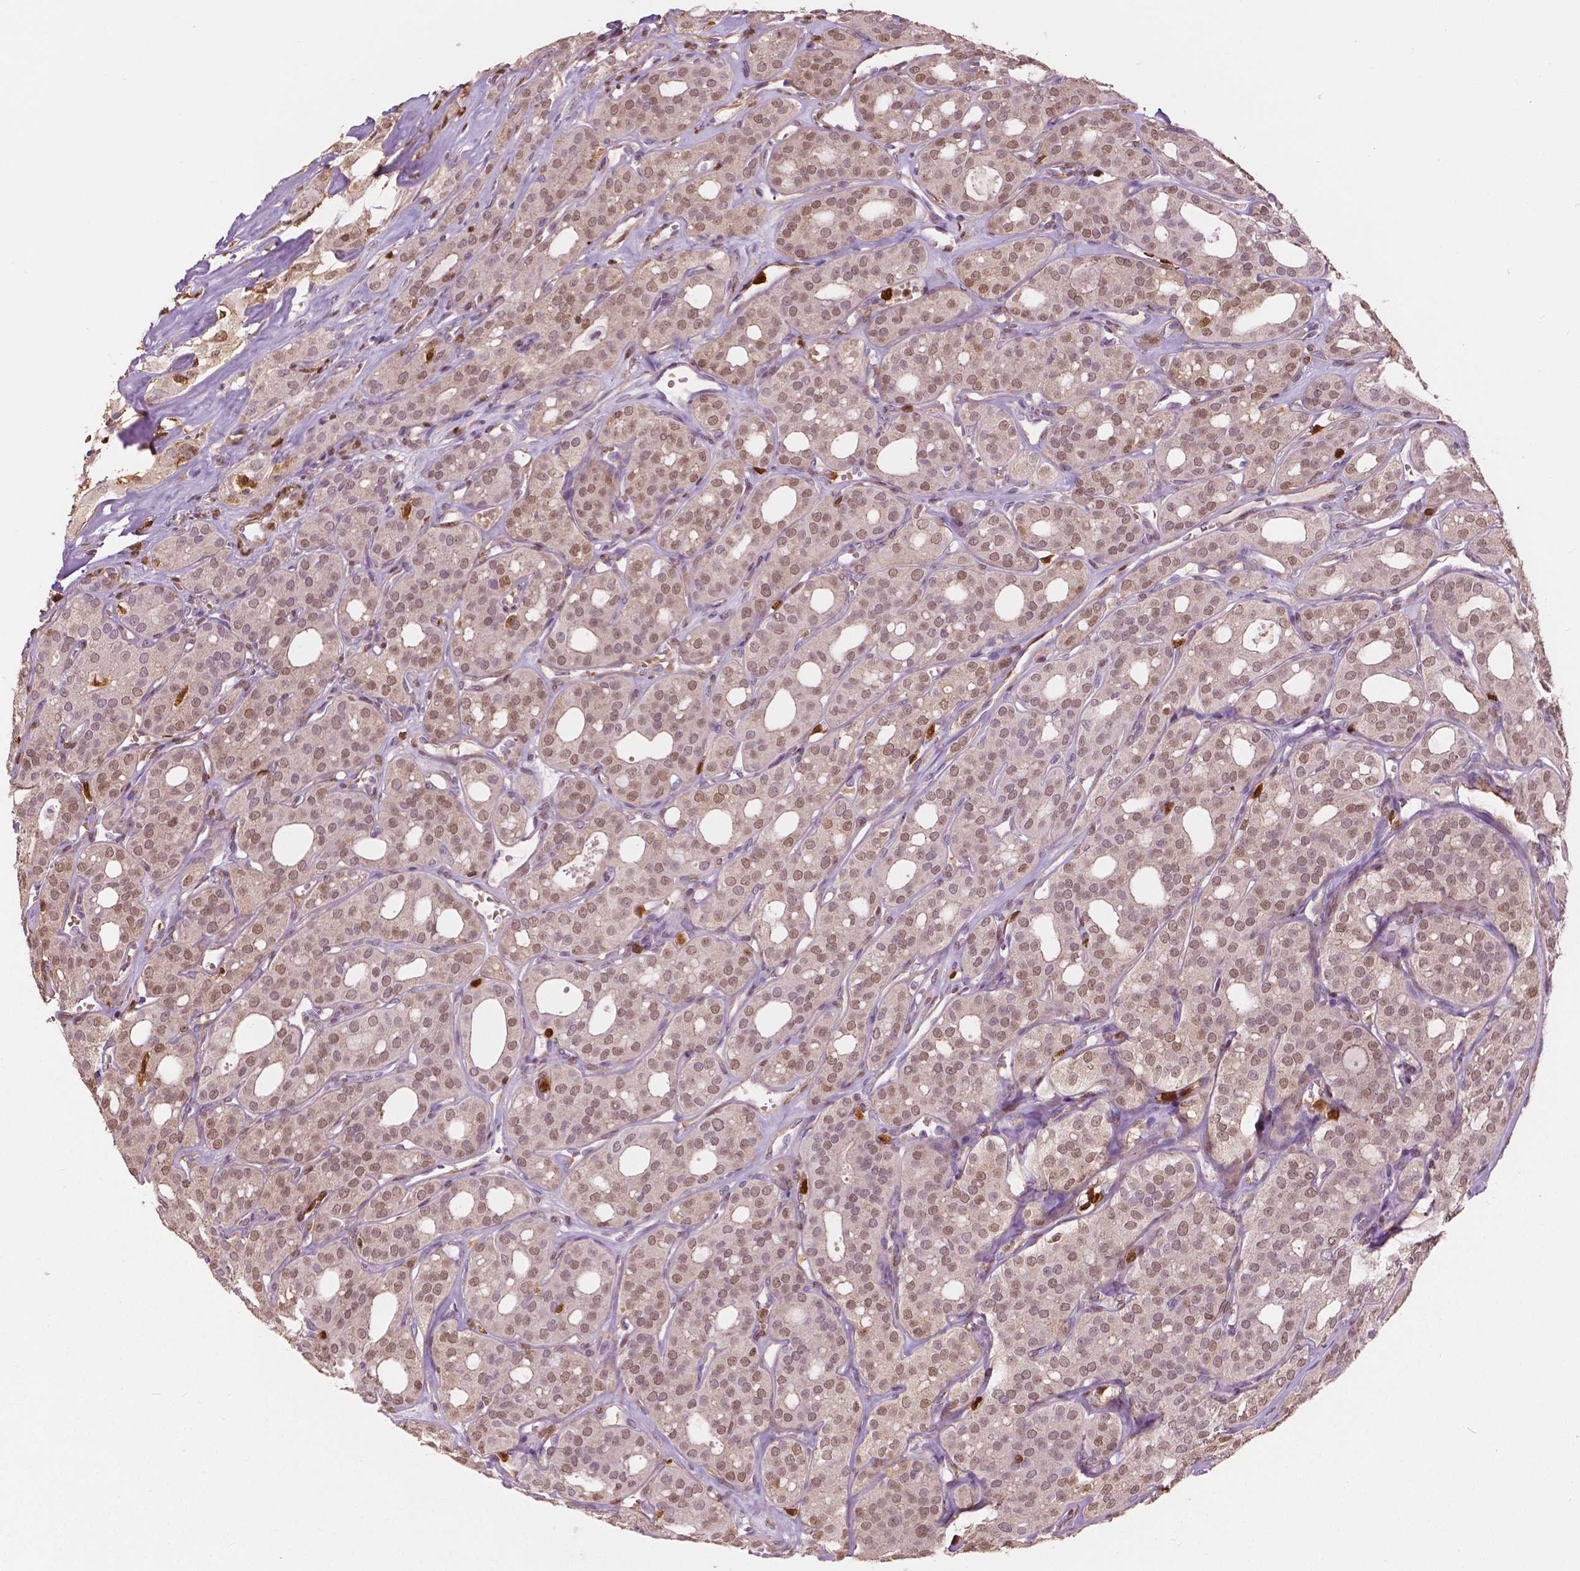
{"staining": {"intensity": "moderate", "quantity": ">75%", "location": "nuclear"}, "tissue": "thyroid cancer", "cell_type": "Tumor cells", "image_type": "cancer", "snomed": [{"axis": "morphology", "description": "Follicular adenoma carcinoma, NOS"}, {"axis": "topography", "description": "Thyroid gland"}], "caption": "Immunohistochemistry of follicular adenoma carcinoma (thyroid) displays medium levels of moderate nuclear positivity in about >75% of tumor cells.", "gene": "S100A4", "patient": {"sex": "male", "age": 75}}